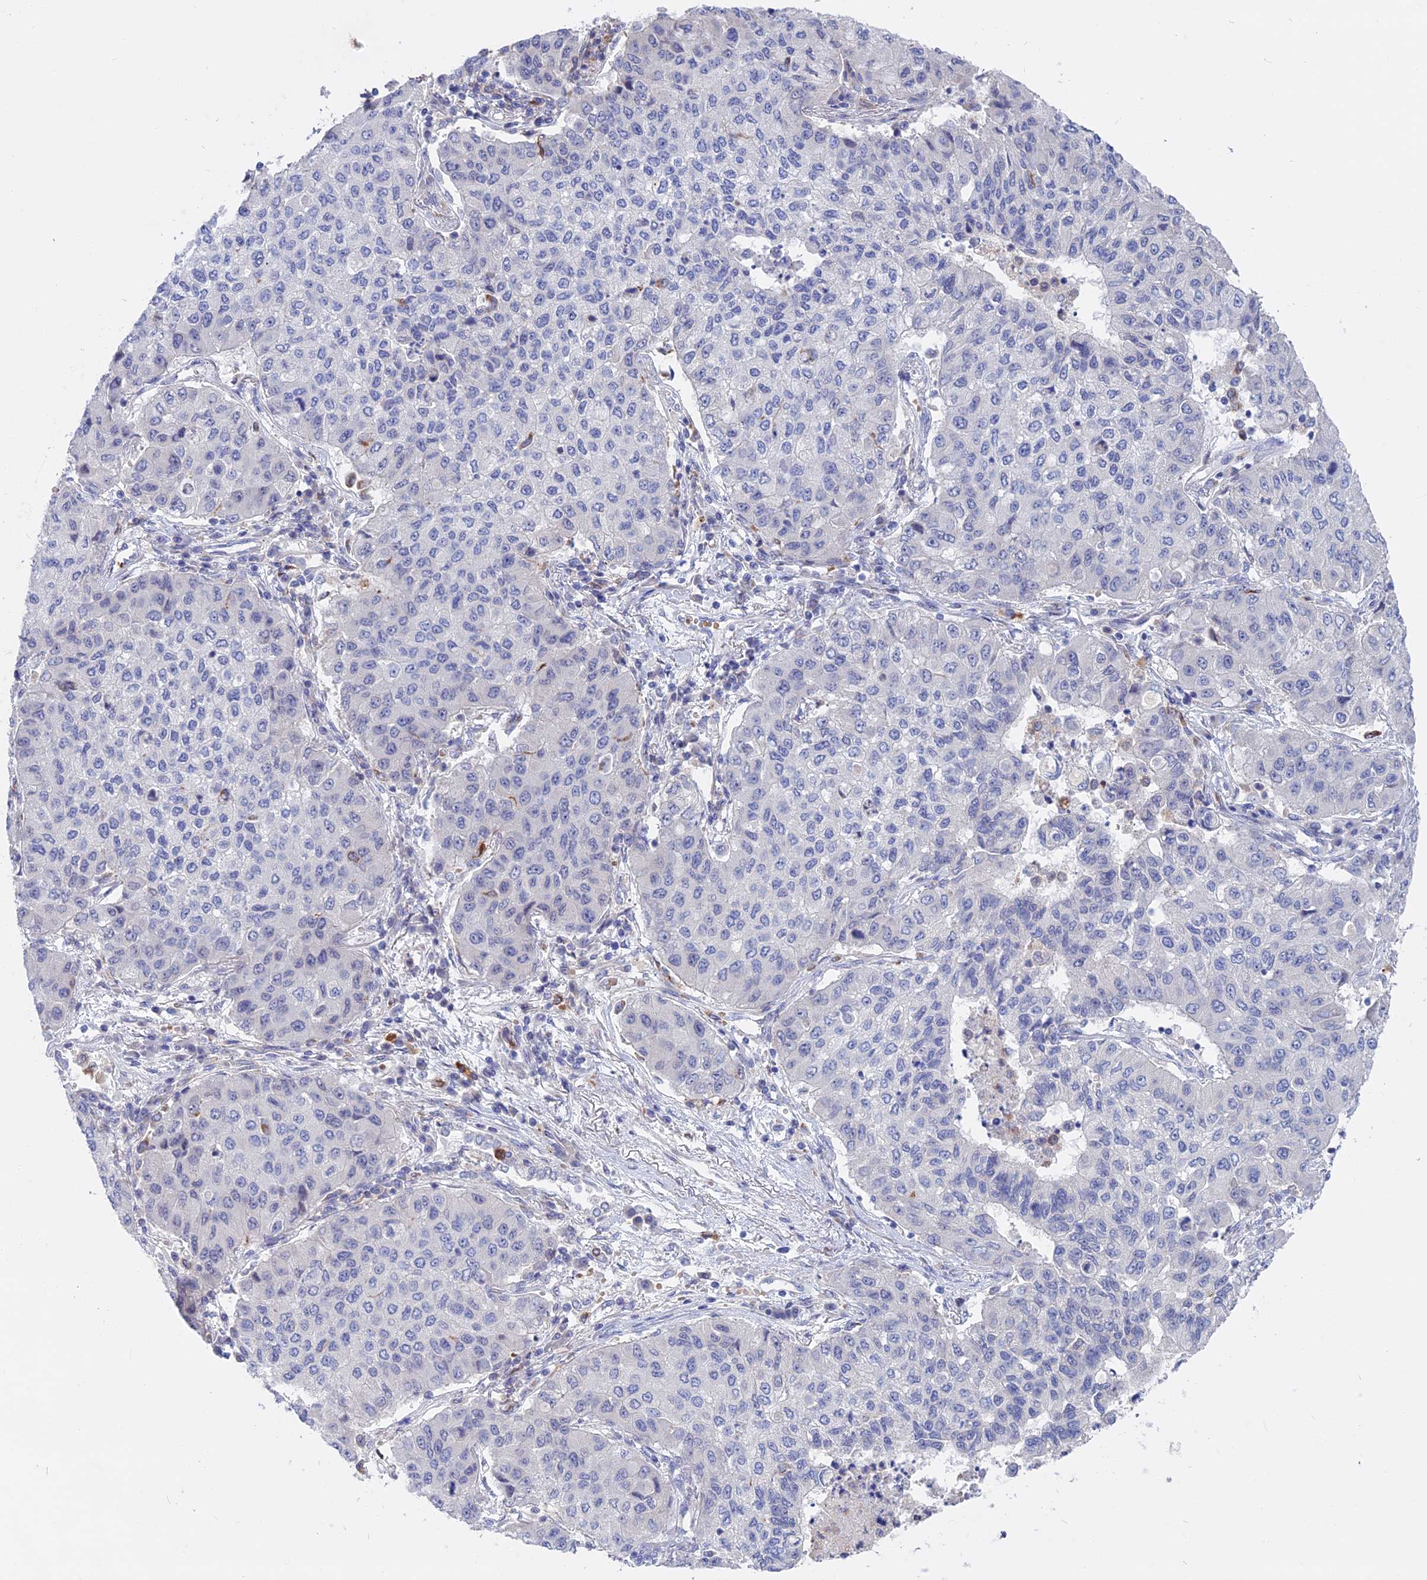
{"staining": {"intensity": "negative", "quantity": "none", "location": "none"}, "tissue": "lung cancer", "cell_type": "Tumor cells", "image_type": "cancer", "snomed": [{"axis": "morphology", "description": "Squamous cell carcinoma, NOS"}, {"axis": "topography", "description": "Lung"}], "caption": "Immunohistochemical staining of human lung squamous cell carcinoma shows no significant staining in tumor cells.", "gene": "SLC2A6", "patient": {"sex": "male", "age": 74}}